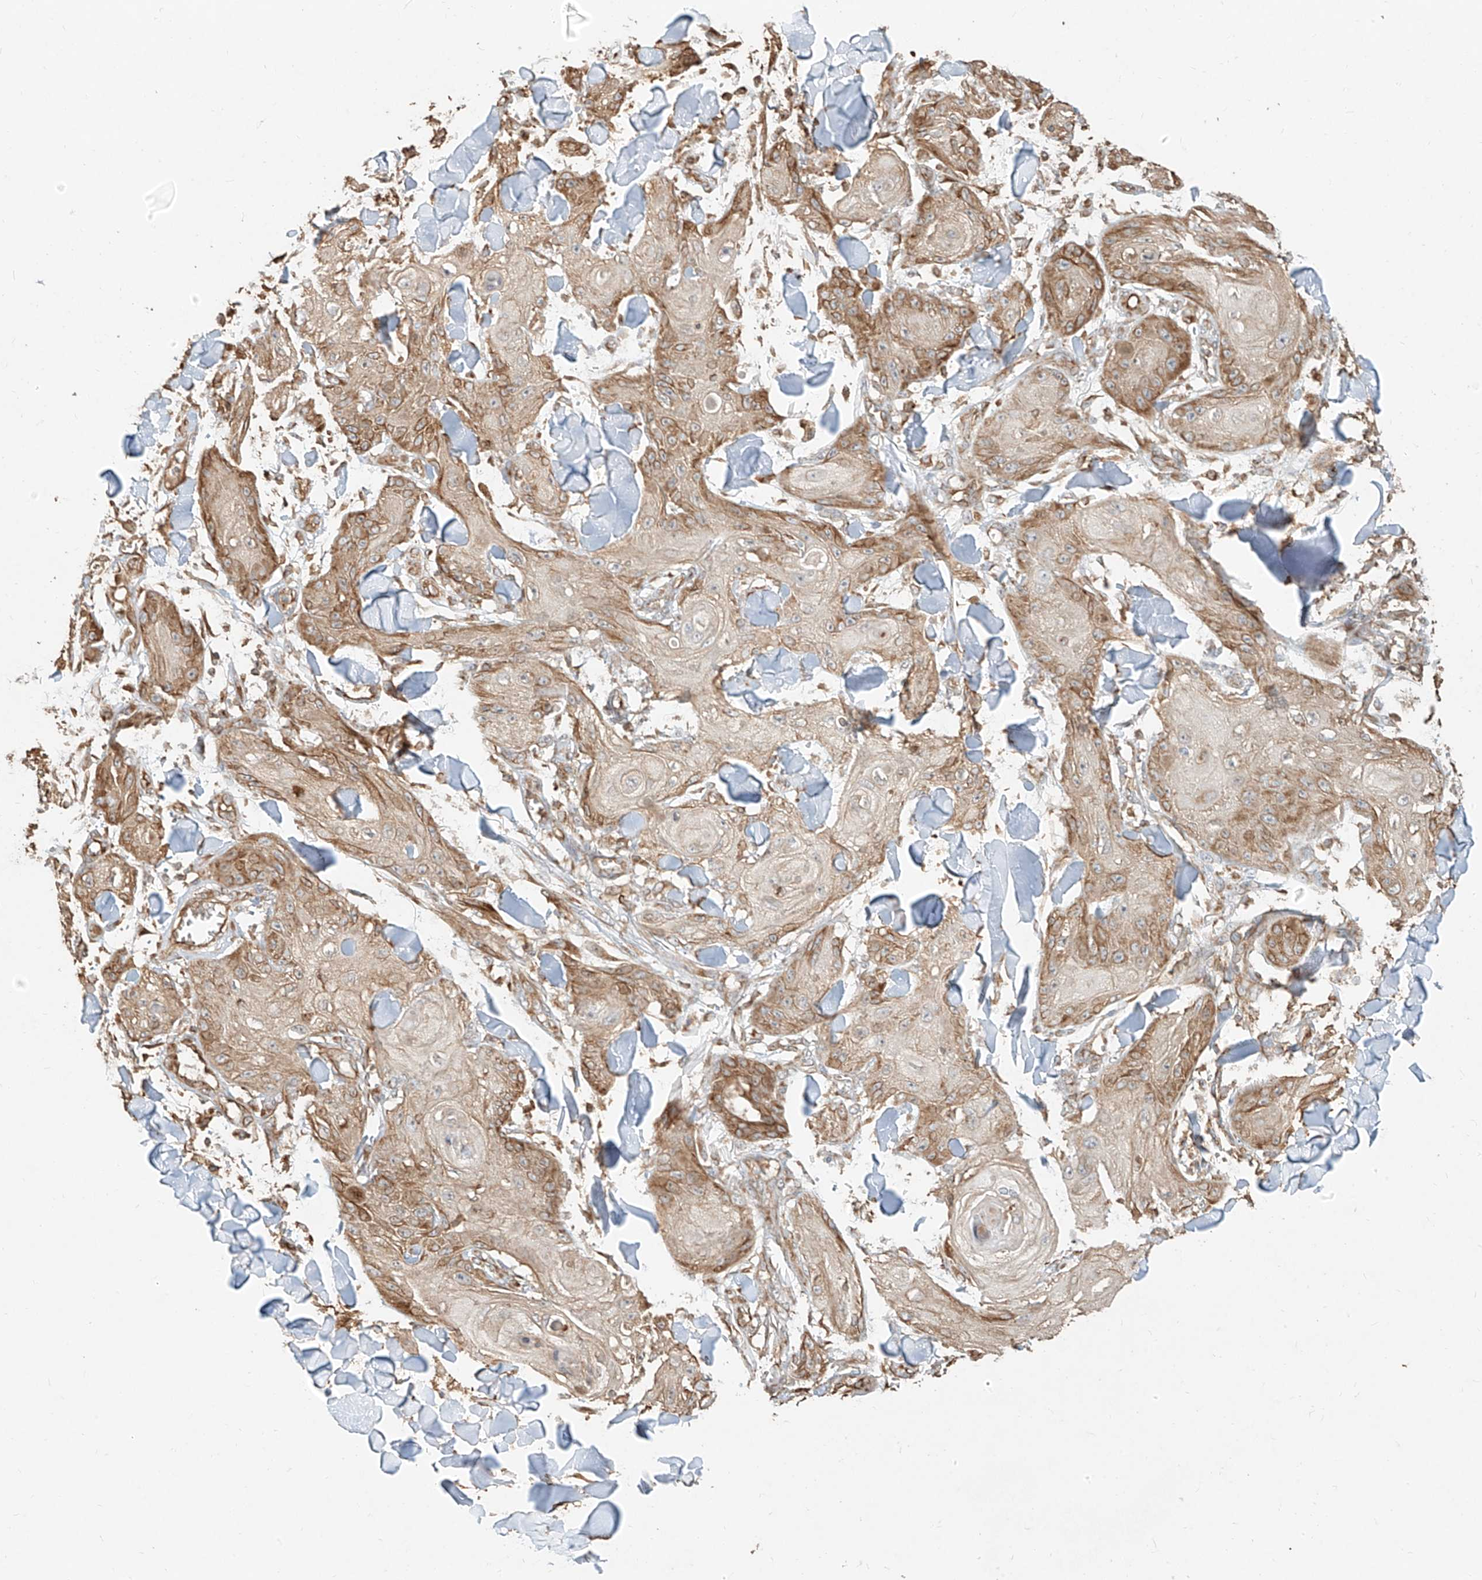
{"staining": {"intensity": "moderate", "quantity": ">75%", "location": "cytoplasmic/membranous"}, "tissue": "skin cancer", "cell_type": "Tumor cells", "image_type": "cancer", "snomed": [{"axis": "morphology", "description": "Squamous cell carcinoma, NOS"}, {"axis": "topography", "description": "Skin"}], "caption": "Approximately >75% of tumor cells in skin cancer (squamous cell carcinoma) reveal moderate cytoplasmic/membranous protein staining as visualized by brown immunohistochemical staining.", "gene": "EFNB1", "patient": {"sex": "male", "age": 74}}